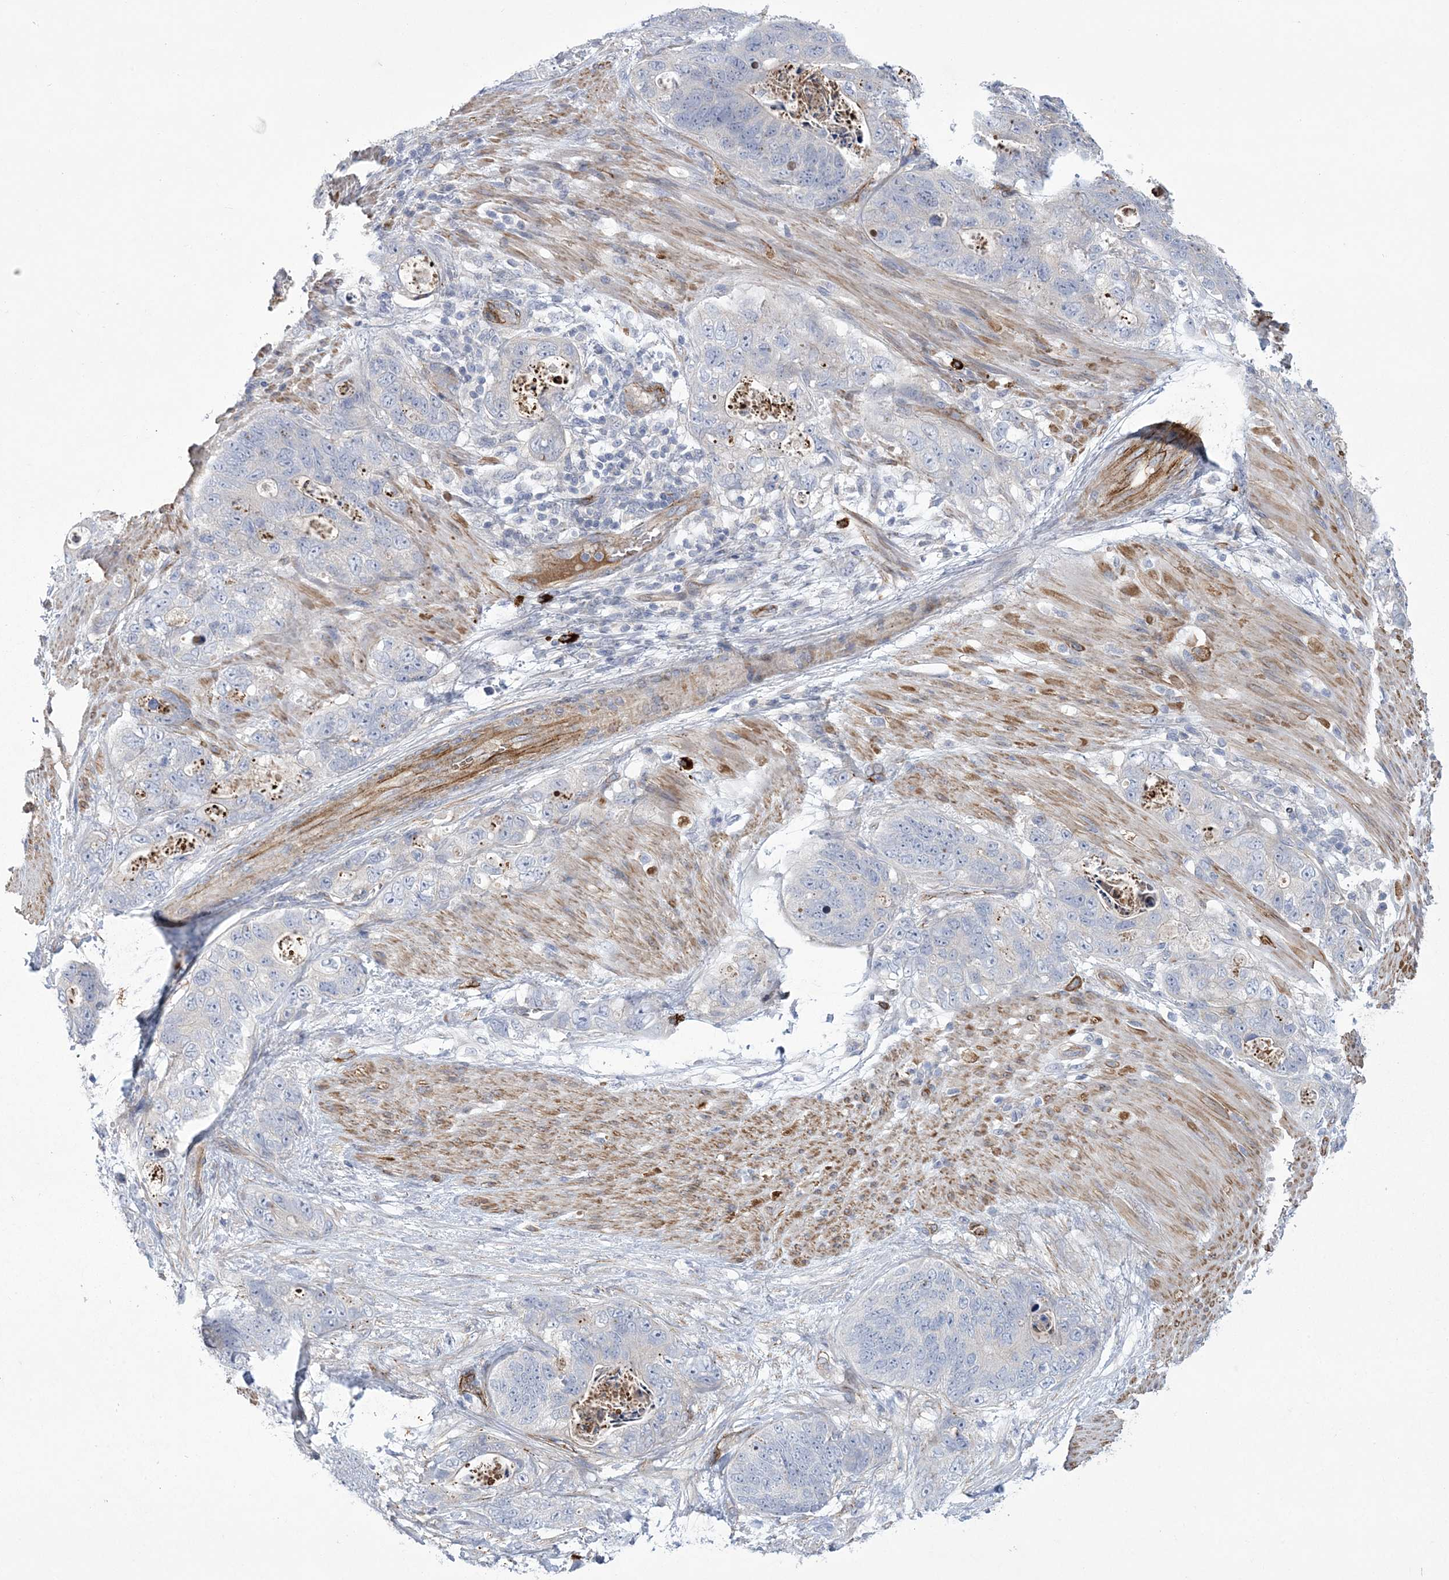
{"staining": {"intensity": "negative", "quantity": "none", "location": "none"}, "tissue": "stomach cancer", "cell_type": "Tumor cells", "image_type": "cancer", "snomed": [{"axis": "morphology", "description": "Normal tissue, NOS"}, {"axis": "morphology", "description": "Adenocarcinoma, NOS"}, {"axis": "topography", "description": "Stomach"}], "caption": "Human stomach cancer stained for a protein using IHC shows no positivity in tumor cells.", "gene": "CALN1", "patient": {"sex": "female", "age": 89}}